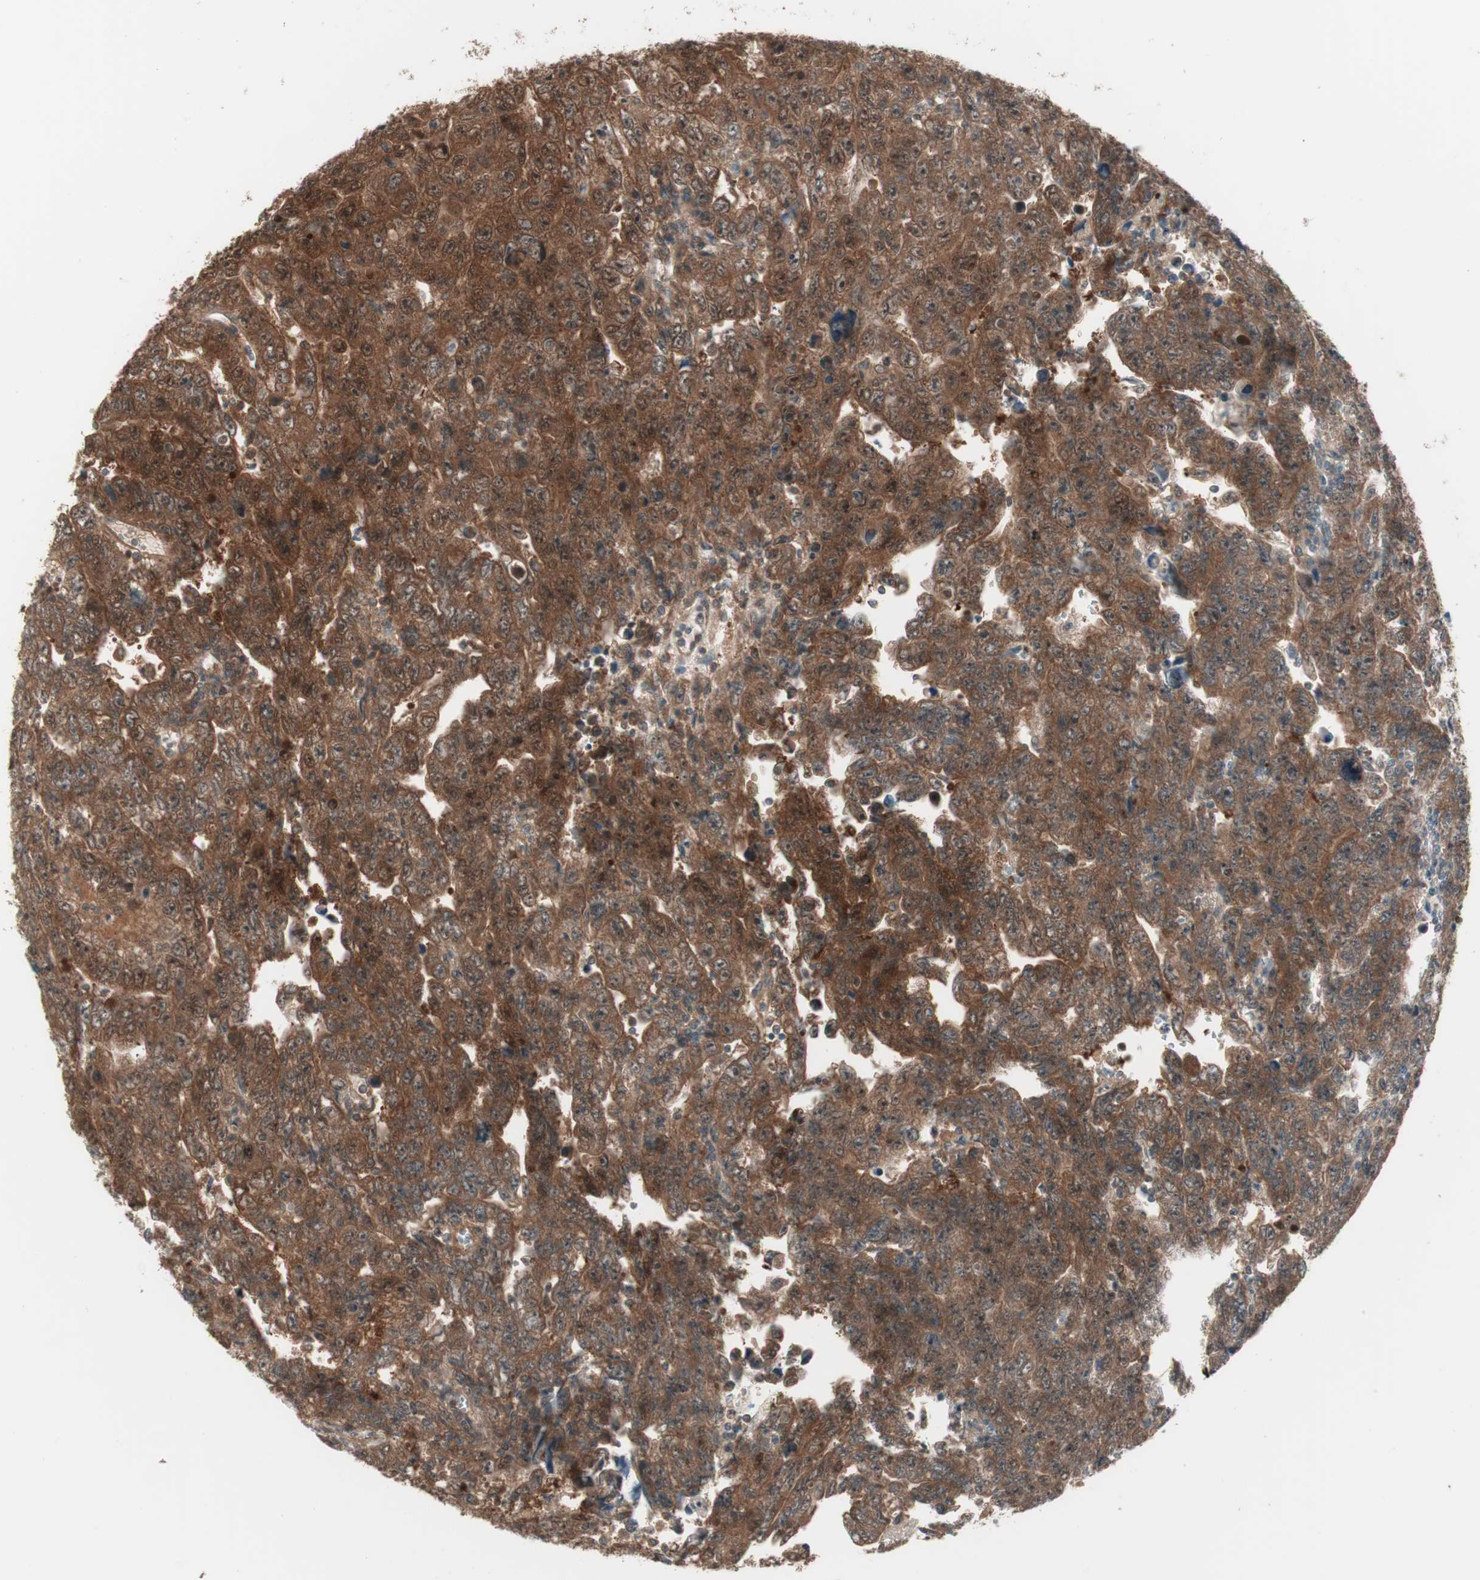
{"staining": {"intensity": "strong", "quantity": ">75%", "location": "cytoplasmic/membranous,nuclear"}, "tissue": "testis cancer", "cell_type": "Tumor cells", "image_type": "cancer", "snomed": [{"axis": "morphology", "description": "Carcinoma, Embryonal, NOS"}, {"axis": "topography", "description": "Testis"}], "caption": "The image shows staining of testis cancer, revealing strong cytoplasmic/membranous and nuclear protein staining (brown color) within tumor cells.", "gene": "PRKG2", "patient": {"sex": "male", "age": 28}}